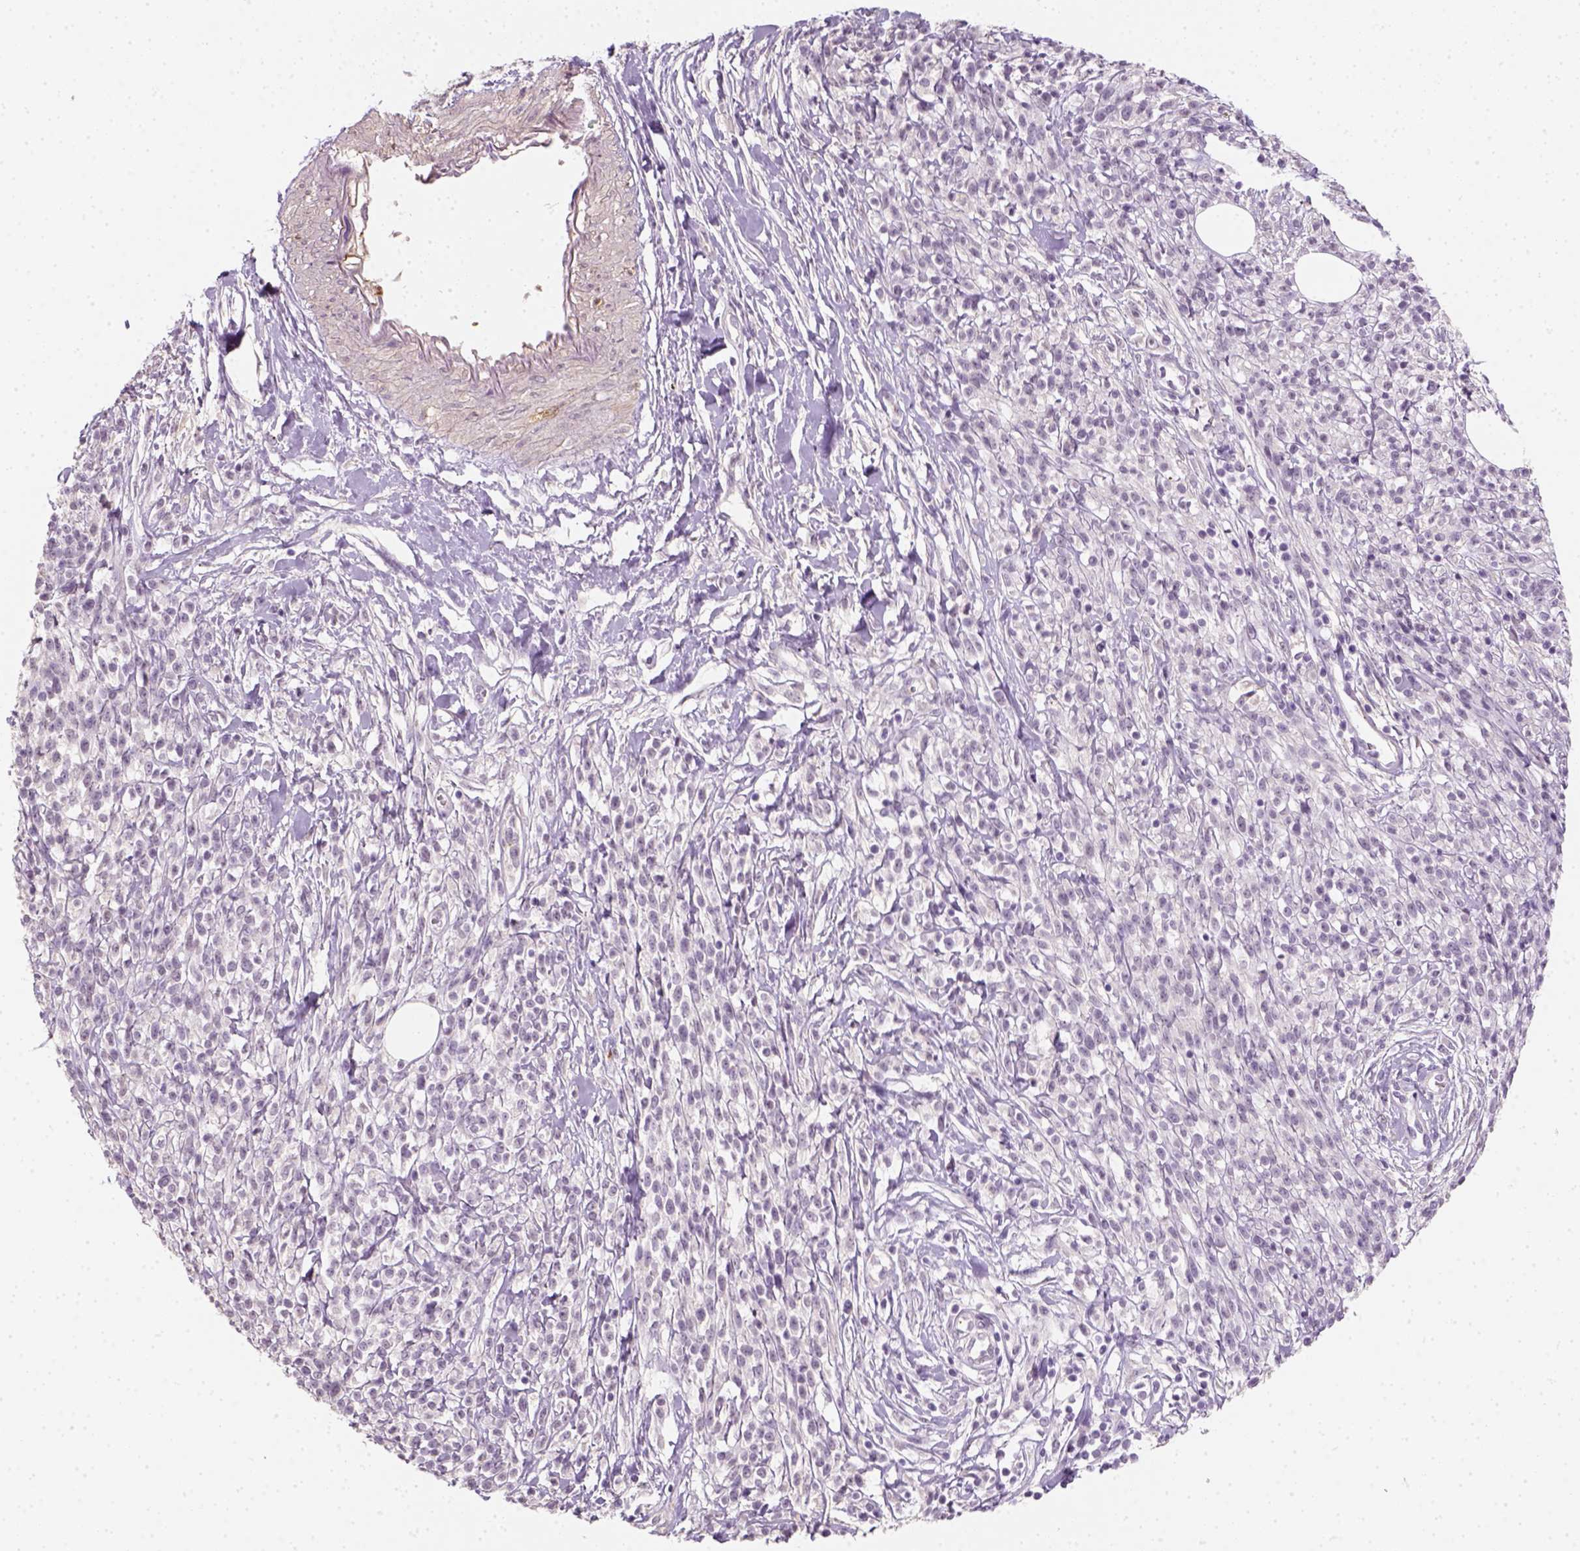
{"staining": {"intensity": "negative", "quantity": "none", "location": "none"}, "tissue": "melanoma", "cell_type": "Tumor cells", "image_type": "cancer", "snomed": [{"axis": "morphology", "description": "Malignant melanoma, NOS"}, {"axis": "topography", "description": "Skin"}, {"axis": "topography", "description": "Skin of trunk"}], "caption": "The micrograph shows no significant positivity in tumor cells of melanoma. Brightfield microscopy of immunohistochemistry (IHC) stained with DAB (3,3'-diaminobenzidine) (brown) and hematoxylin (blue), captured at high magnification.", "gene": "FAM163B", "patient": {"sex": "male", "age": 74}}